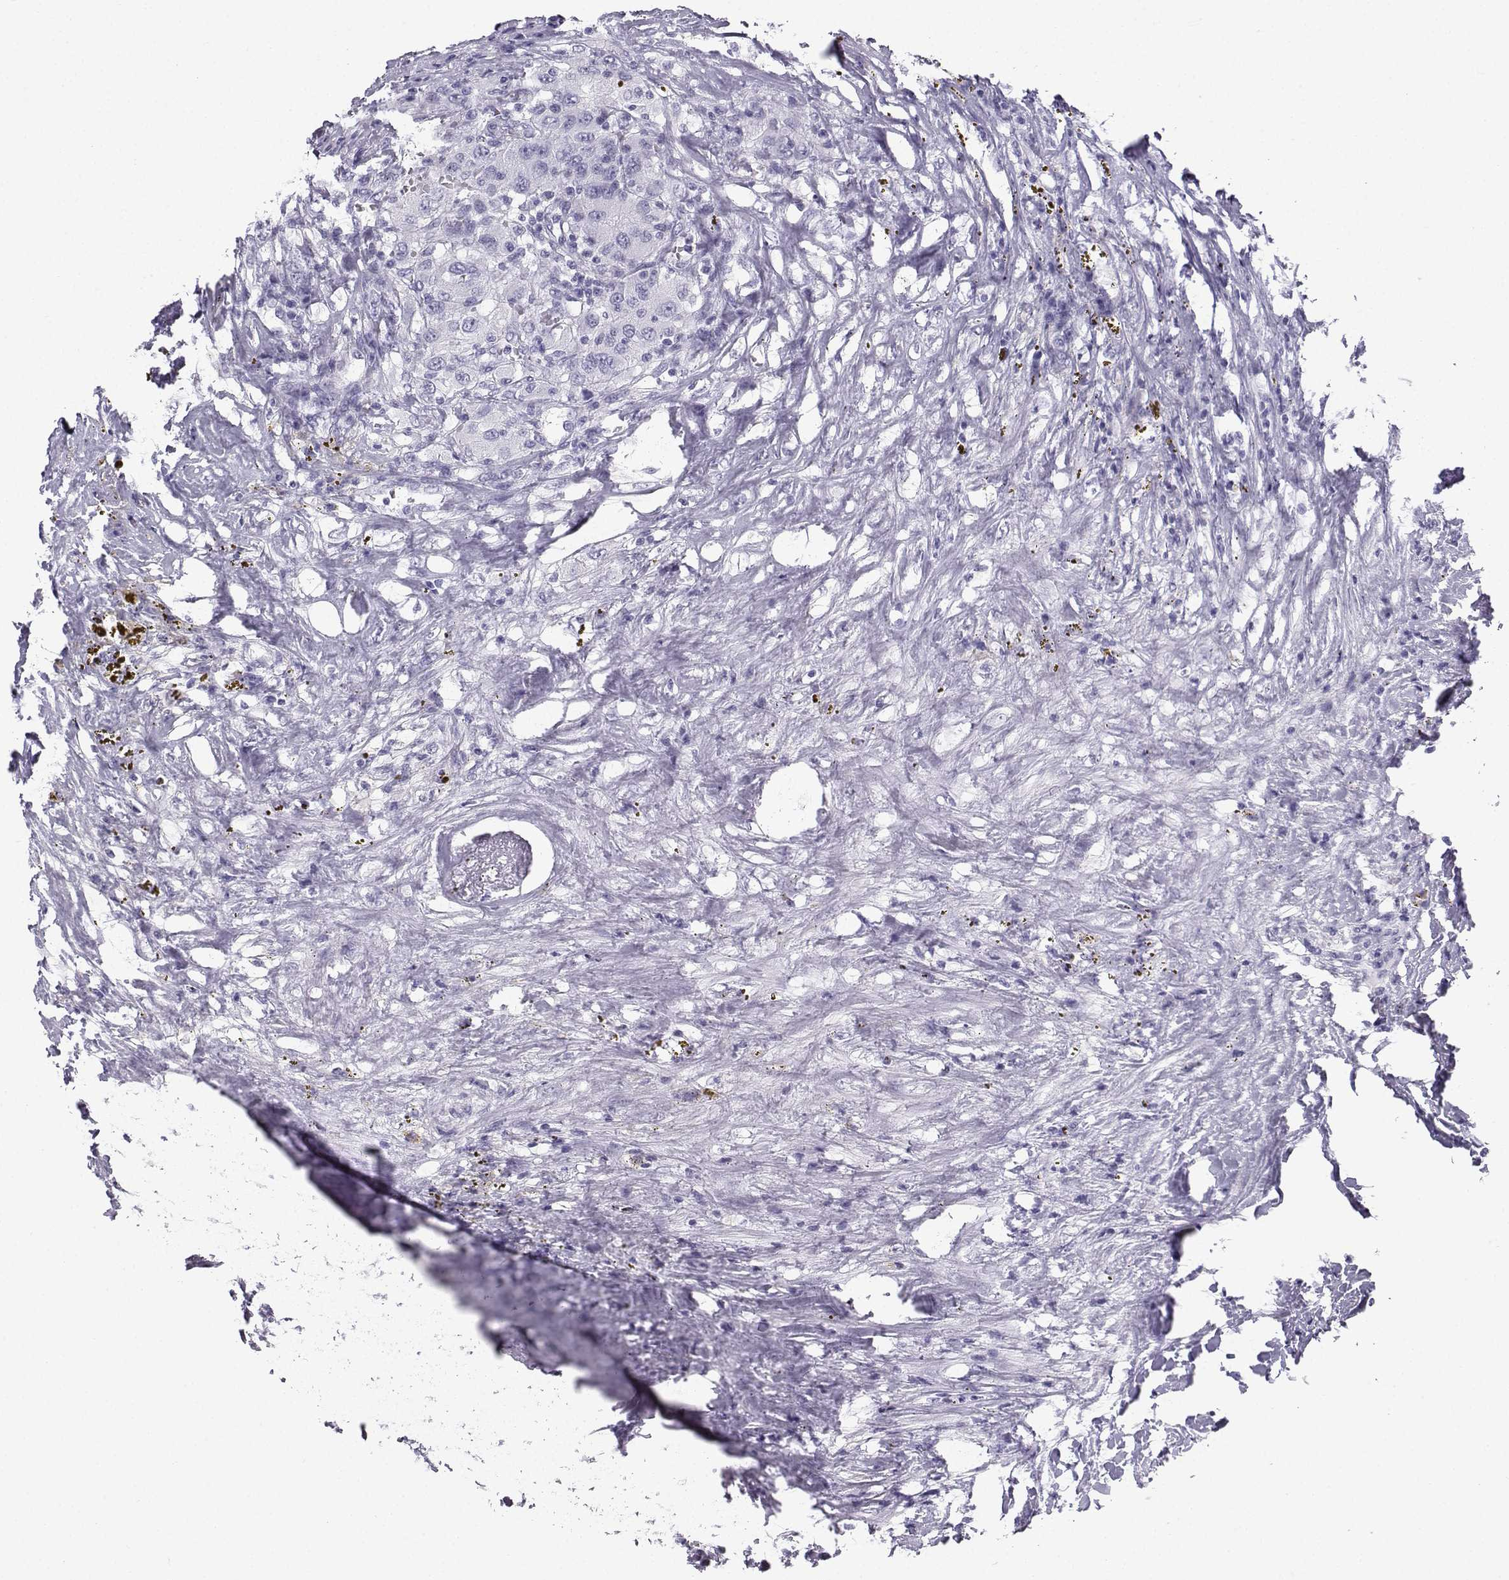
{"staining": {"intensity": "negative", "quantity": "none", "location": "none"}, "tissue": "renal cancer", "cell_type": "Tumor cells", "image_type": "cancer", "snomed": [{"axis": "morphology", "description": "Adenocarcinoma, NOS"}, {"axis": "topography", "description": "Kidney"}], "caption": "IHC histopathology image of human renal cancer (adenocarcinoma) stained for a protein (brown), which exhibits no expression in tumor cells.", "gene": "IQCD", "patient": {"sex": "female", "age": 67}}